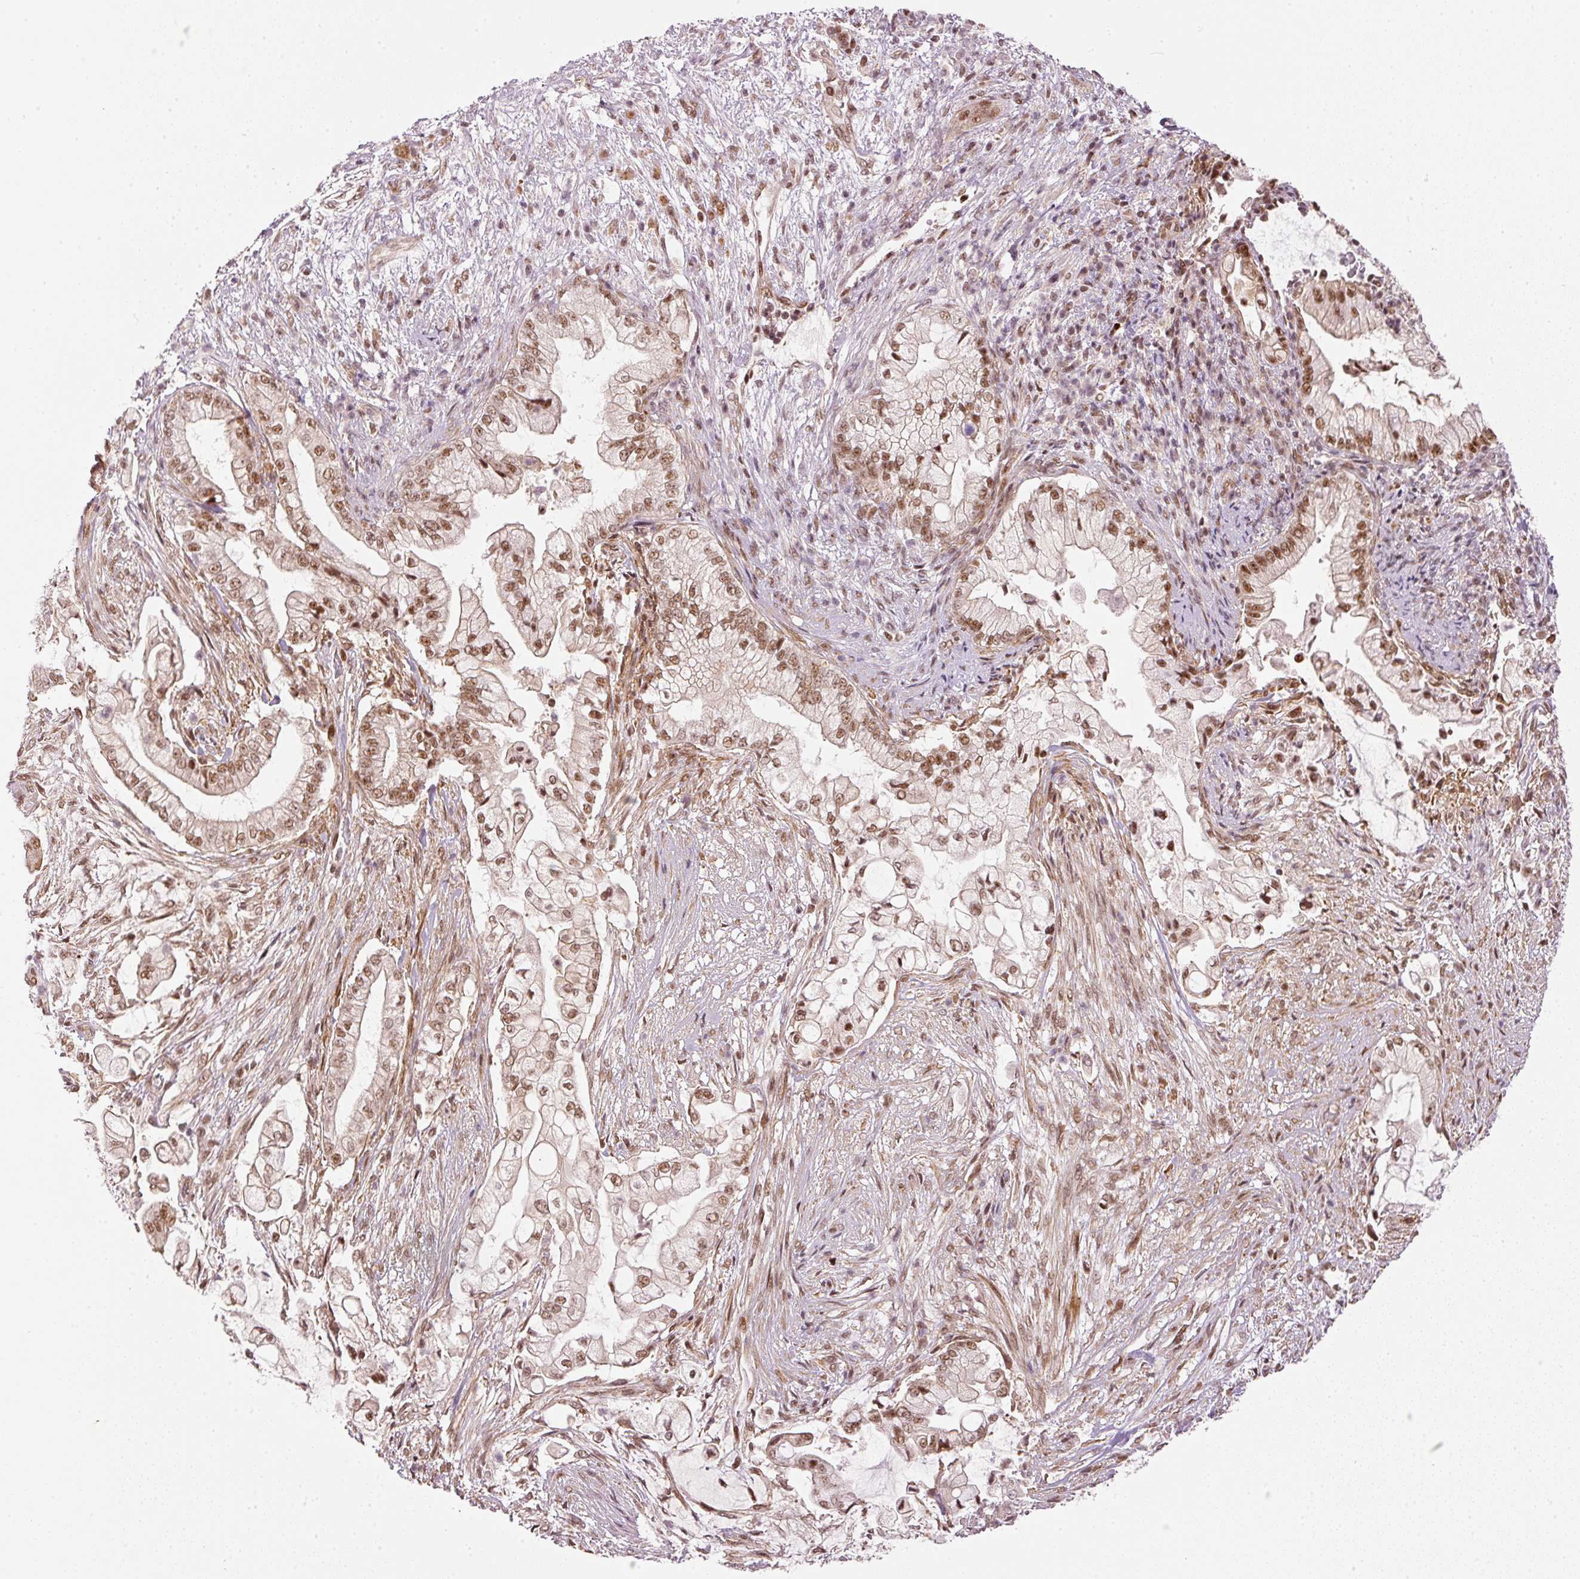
{"staining": {"intensity": "moderate", "quantity": ">75%", "location": "nuclear"}, "tissue": "pancreatic cancer", "cell_type": "Tumor cells", "image_type": "cancer", "snomed": [{"axis": "morphology", "description": "Adenocarcinoma, NOS"}, {"axis": "topography", "description": "Pancreas"}], "caption": "Pancreatic cancer tissue exhibits moderate nuclear positivity in about >75% of tumor cells", "gene": "THOC6", "patient": {"sex": "female", "age": 69}}